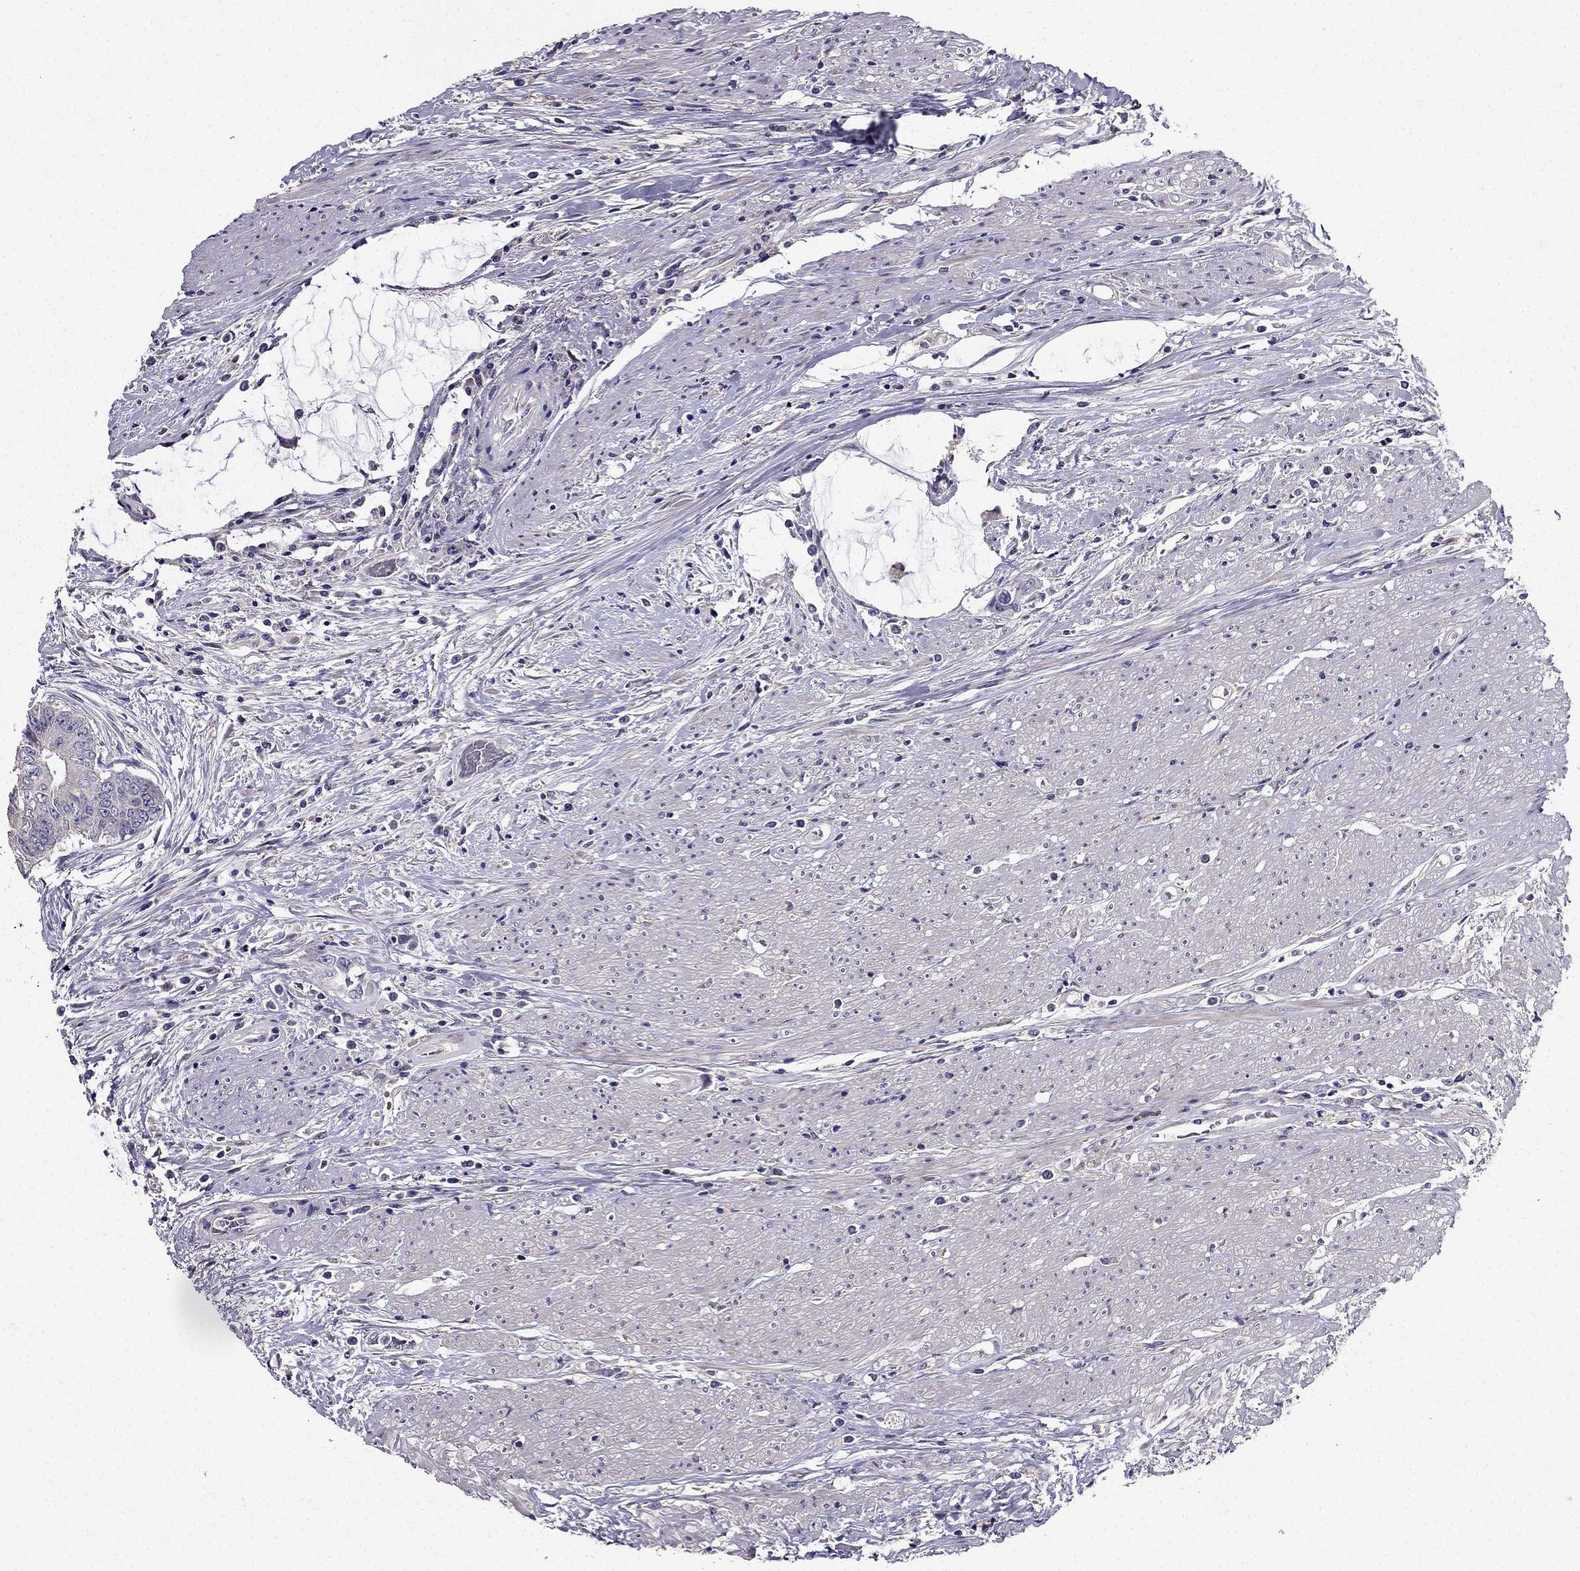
{"staining": {"intensity": "weak", "quantity": "<25%", "location": "cytoplasmic/membranous"}, "tissue": "colorectal cancer", "cell_type": "Tumor cells", "image_type": "cancer", "snomed": [{"axis": "morphology", "description": "Adenocarcinoma, NOS"}, {"axis": "topography", "description": "Rectum"}], "caption": "This is an immunohistochemistry histopathology image of human colorectal cancer (adenocarcinoma). There is no positivity in tumor cells.", "gene": "AS3MT", "patient": {"sex": "male", "age": 59}}